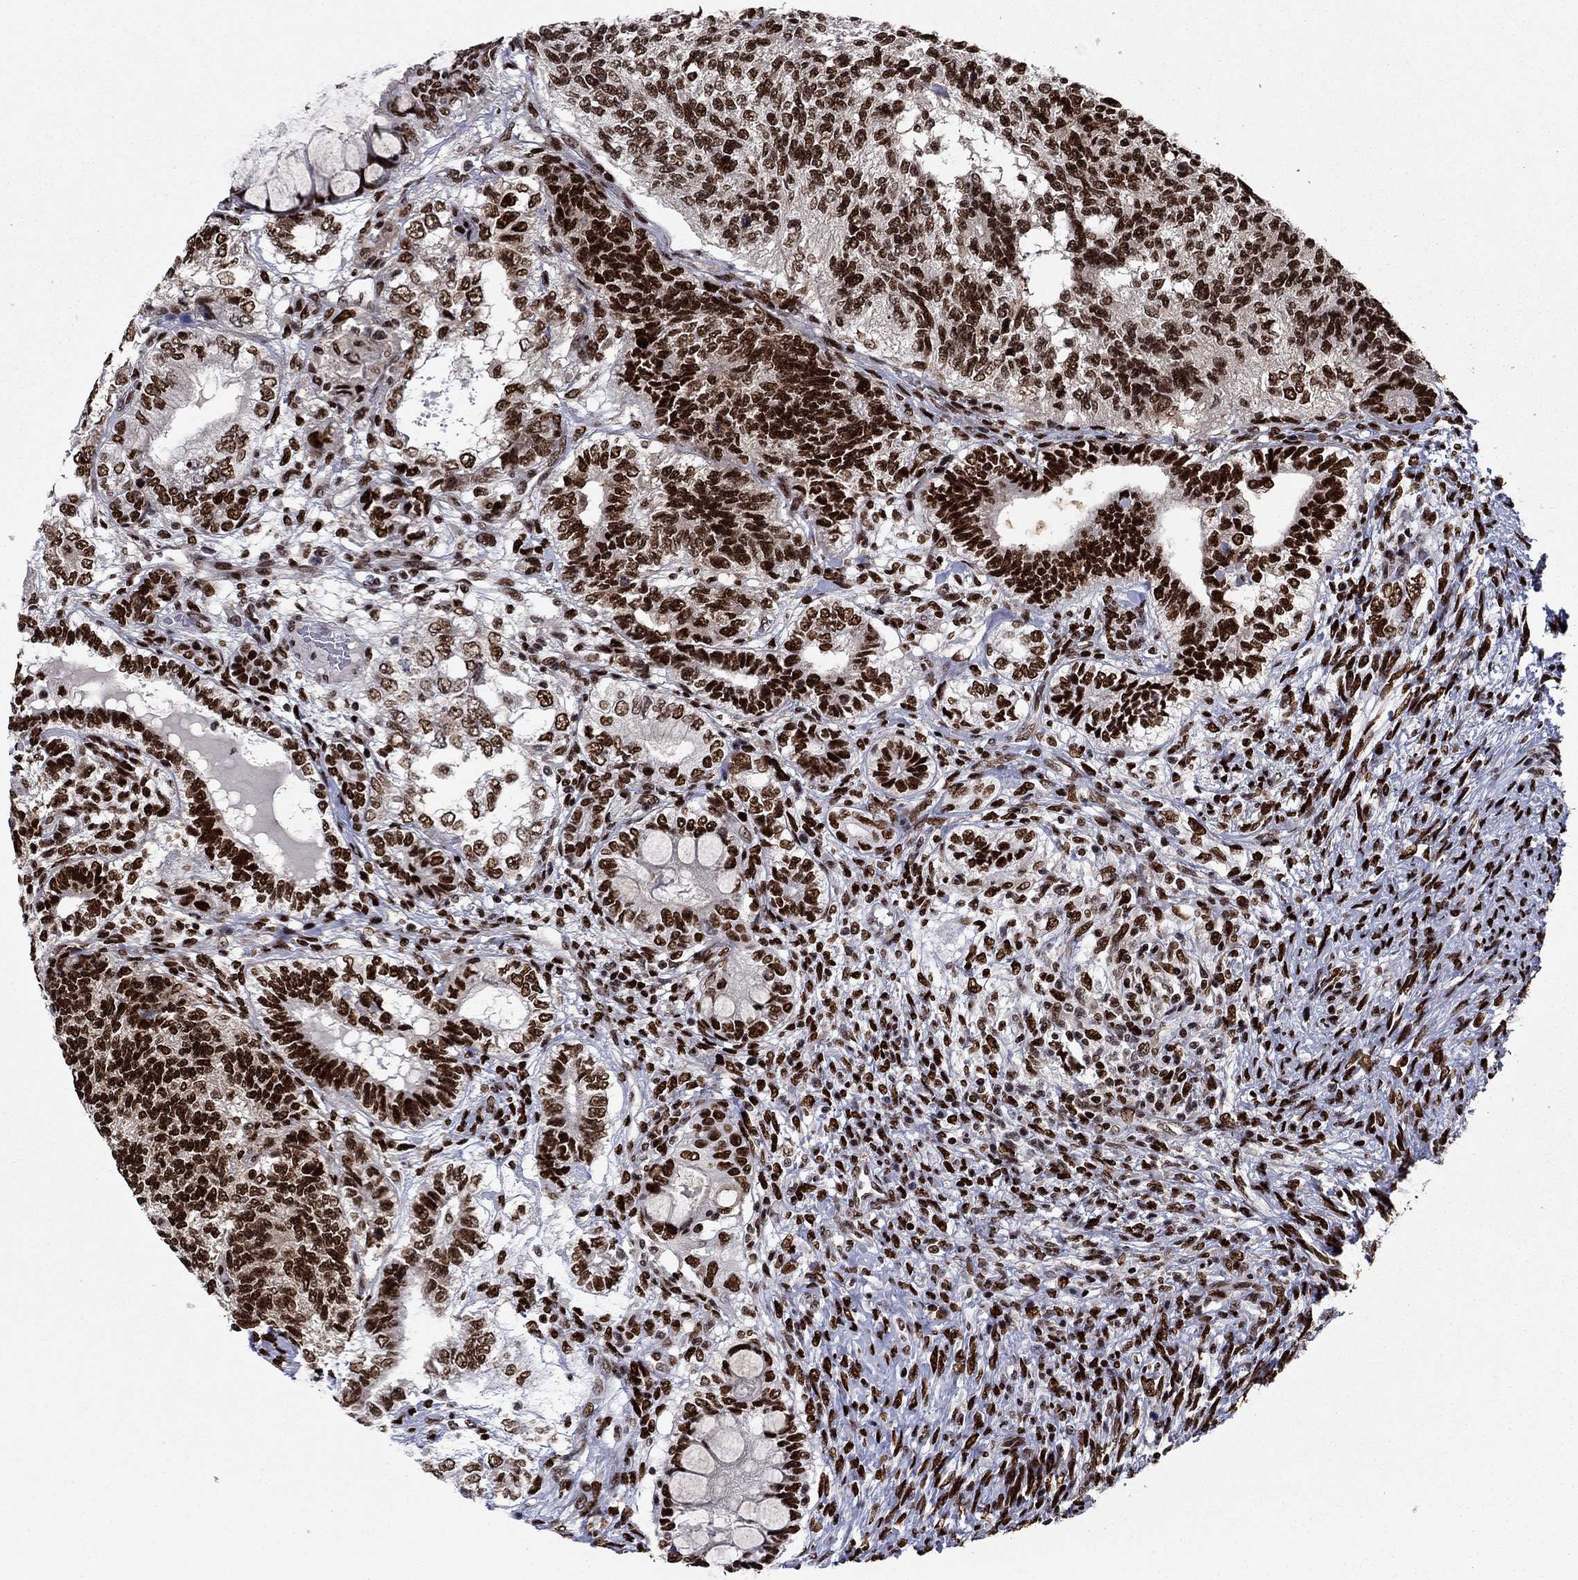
{"staining": {"intensity": "strong", "quantity": ">75%", "location": "nuclear"}, "tissue": "testis cancer", "cell_type": "Tumor cells", "image_type": "cancer", "snomed": [{"axis": "morphology", "description": "Seminoma, NOS"}, {"axis": "morphology", "description": "Carcinoma, Embryonal, NOS"}, {"axis": "topography", "description": "Testis"}], "caption": "A micrograph of human seminoma (testis) stained for a protein exhibits strong nuclear brown staining in tumor cells.", "gene": "RPRD1B", "patient": {"sex": "male", "age": 41}}